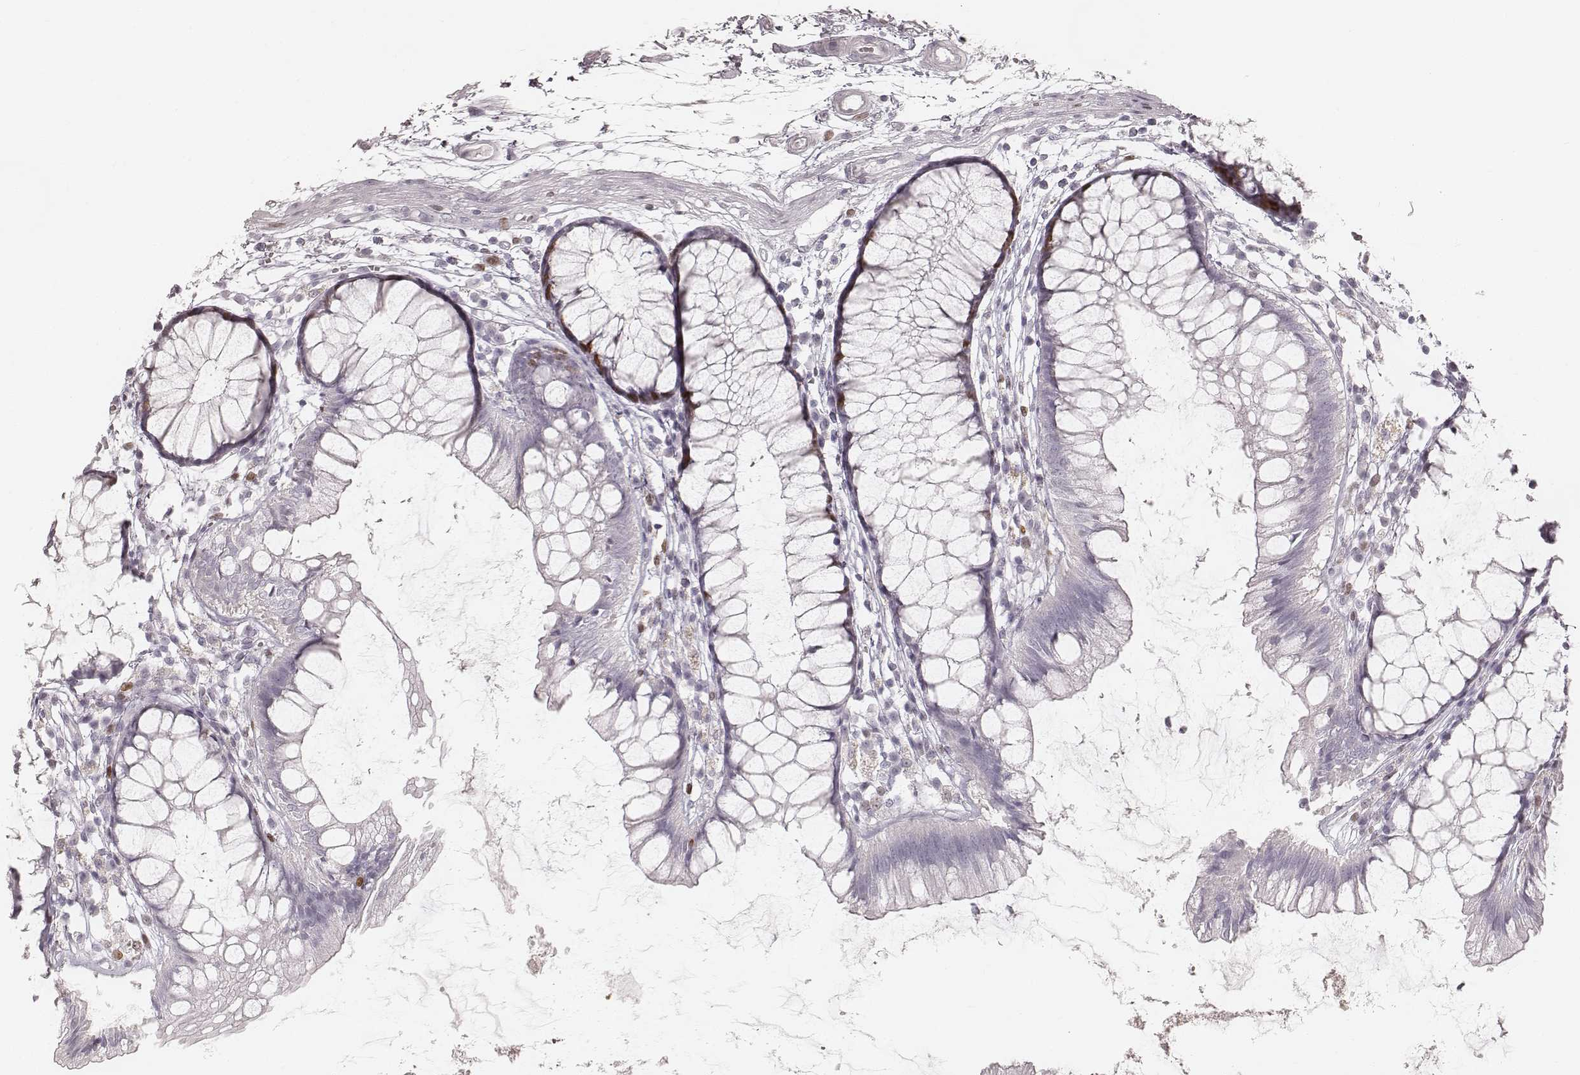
{"staining": {"intensity": "negative", "quantity": "none", "location": "none"}, "tissue": "colon", "cell_type": "Endothelial cells", "image_type": "normal", "snomed": [{"axis": "morphology", "description": "Normal tissue, NOS"}, {"axis": "morphology", "description": "Adenocarcinoma, NOS"}, {"axis": "topography", "description": "Colon"}], "caption": "Endothelial cells show no significant expression in unremarkable colon. (Brightfield microscopy of DAB (3,3'-diaminobenzidine) IHC at high magnification).", "gene": "TEX37", "patient": {"sex": "male", "age": 65}}